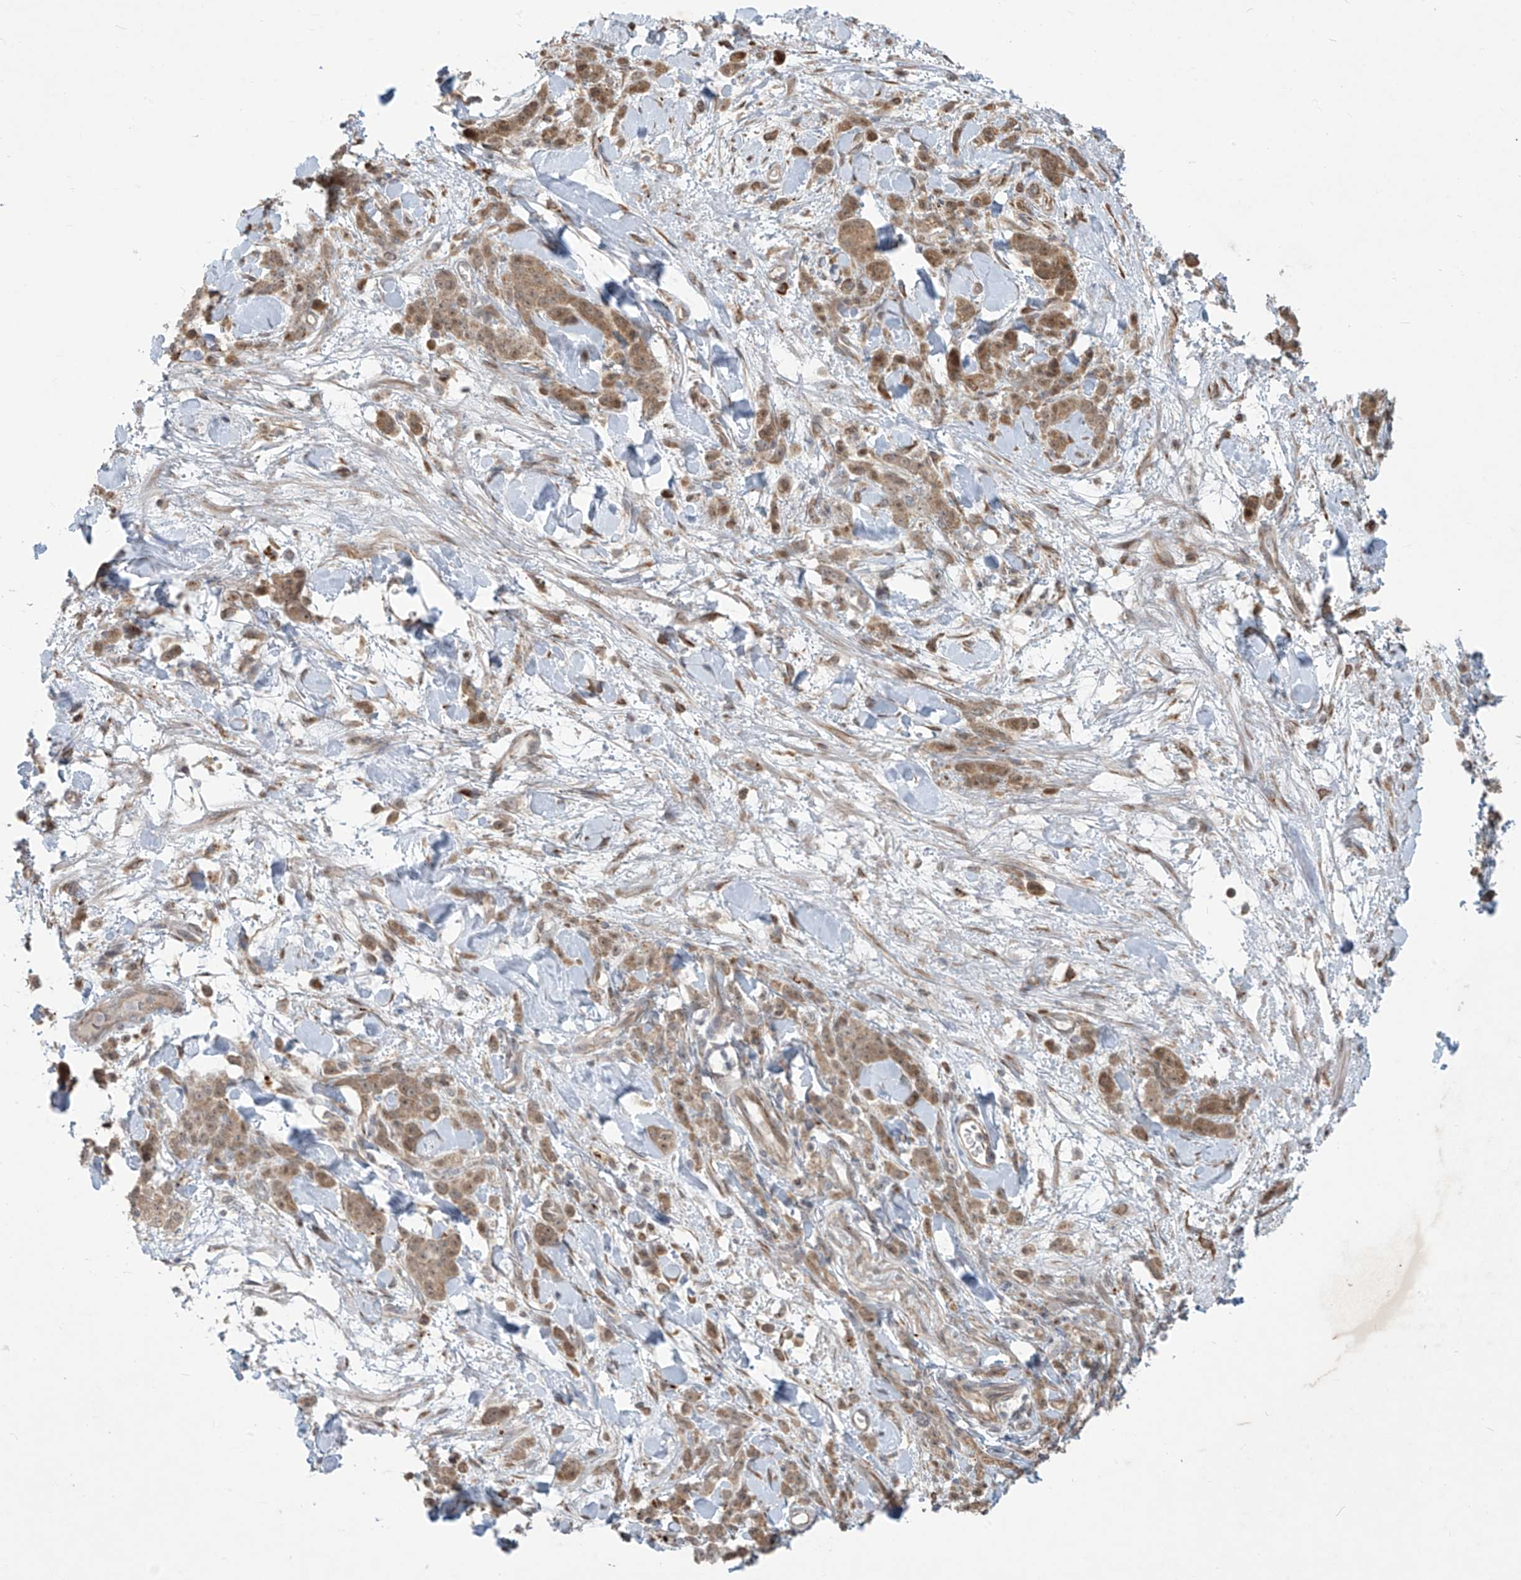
{"staining": {"intensity": "moderate", "quantity": ">75%", "location": "cytoplasmic/membranous"}, "tissue": "stomach cancer", "cell_type": "Tumor cells", "image_type": "cancer", "snomed": [{"axis": "morphology", "description": "Normal tissue, NOS"}, {"axis": "morphology", "description": "Adenocarcinoma, NOS"}, {"axis": "topography", "description": "Stomach"}], "caption": "Human stomach adenocarcinoma stained with a brown dye demonstrates moderate cytoplasmic/membranous positive positivity in approximately >75% of tumor cells.", "gene": "PLEKHM3", "patient": {"sex": "male", "age": 82}}